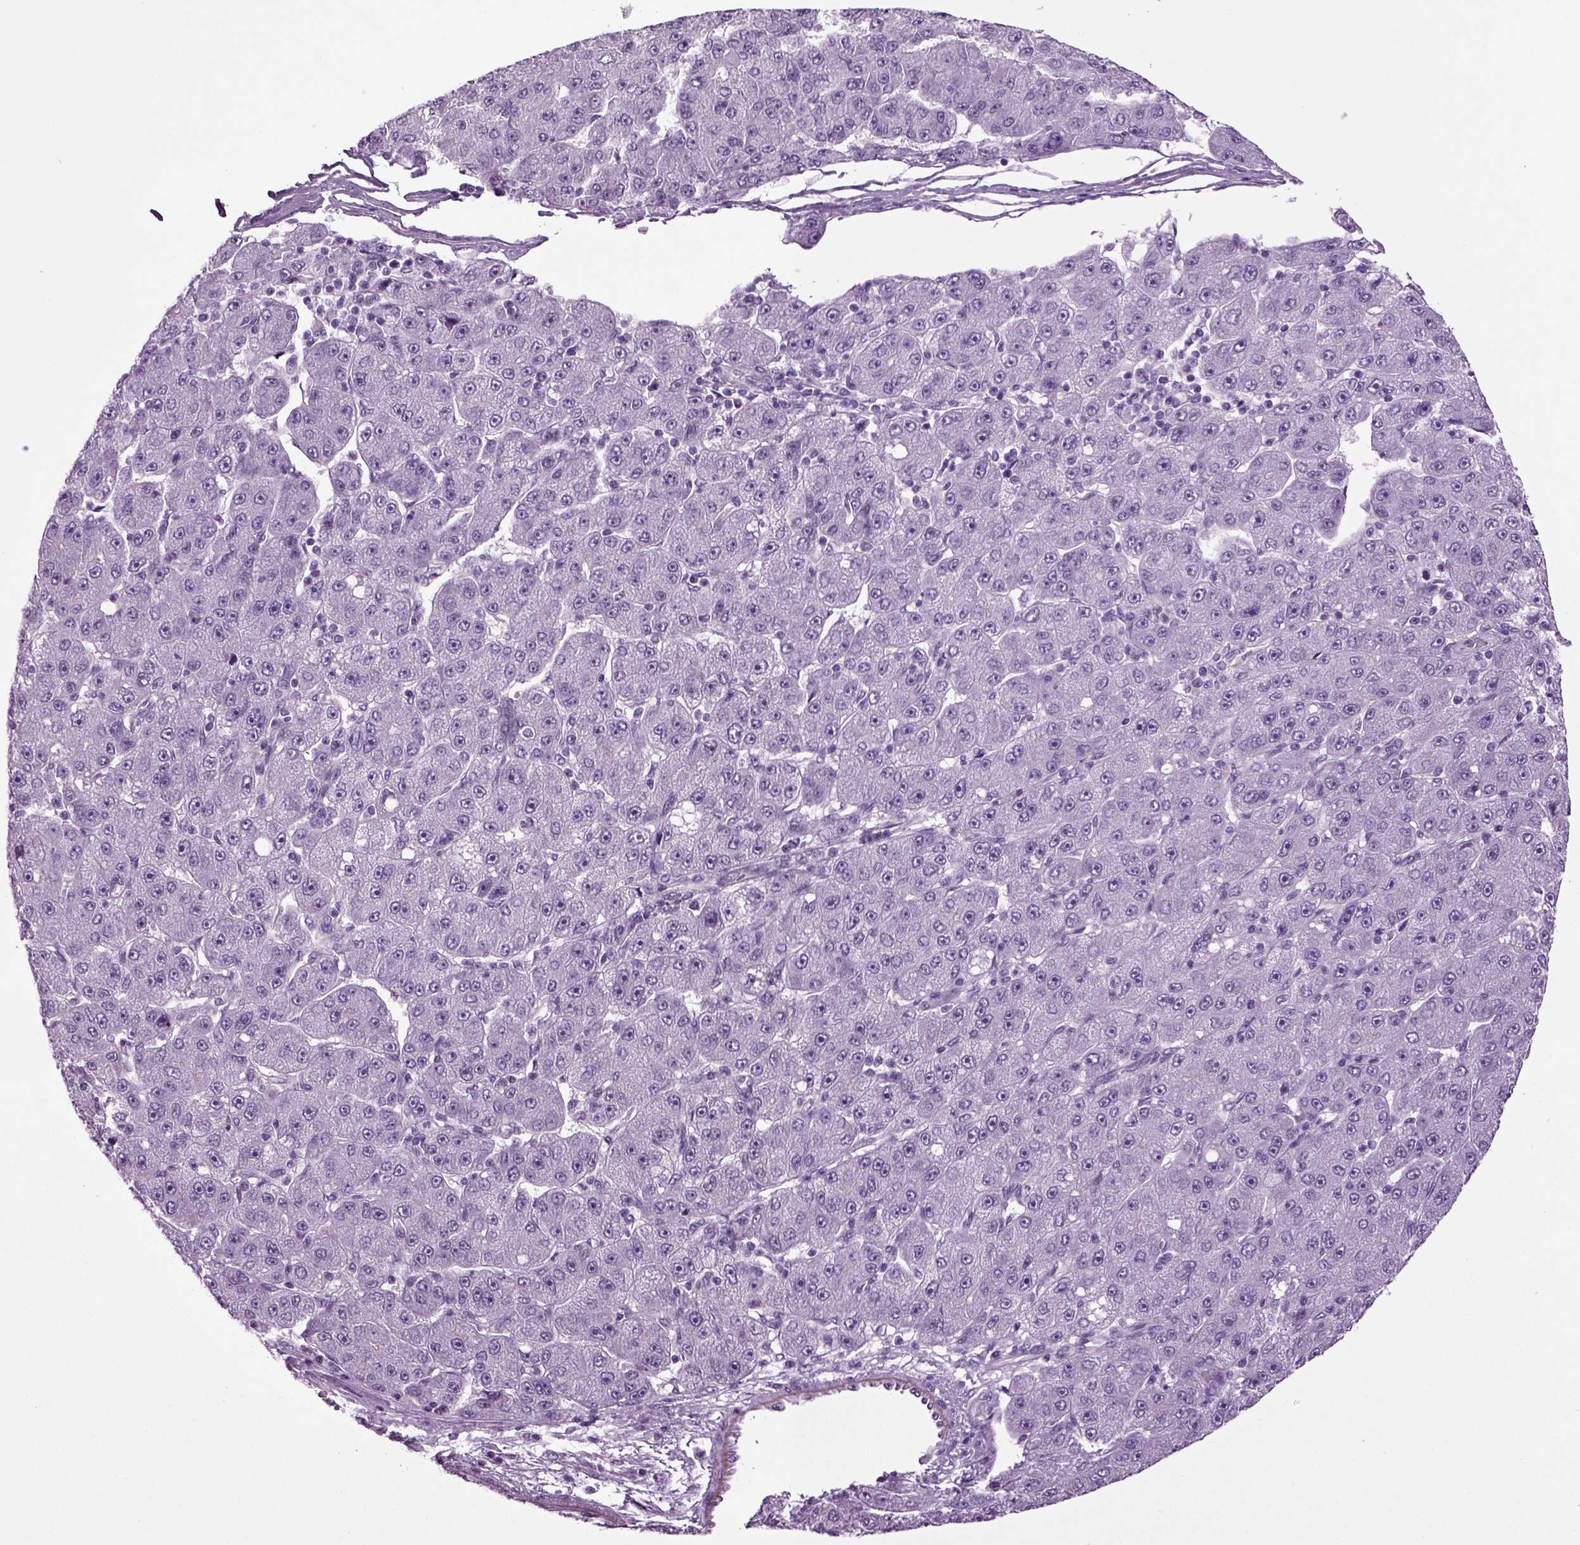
{"staining": {"intensity": "negative", "quantity": "none", "location": "none"}, "tissue": "liver cancer", "cell_type": "Tumor cells", "image_type": "cancer", "snomed": [{"axis": "morphology", "description": "Carcinoma, Hepatocellular, NOS"}, {"axis": "topography", "description": "Liver"}], "caption": "Tumor cells are negative for protein expression in human liver cancer (hepatocellular carcinoma). (Stains: DAB (3,3'-diaminobenzidine) IHC with hematoxylin counter stain, Microscopy: brightfield microscopy at high magnification).", "gene": "RFX3", "patient": {"sex": "male", "age": 67}}